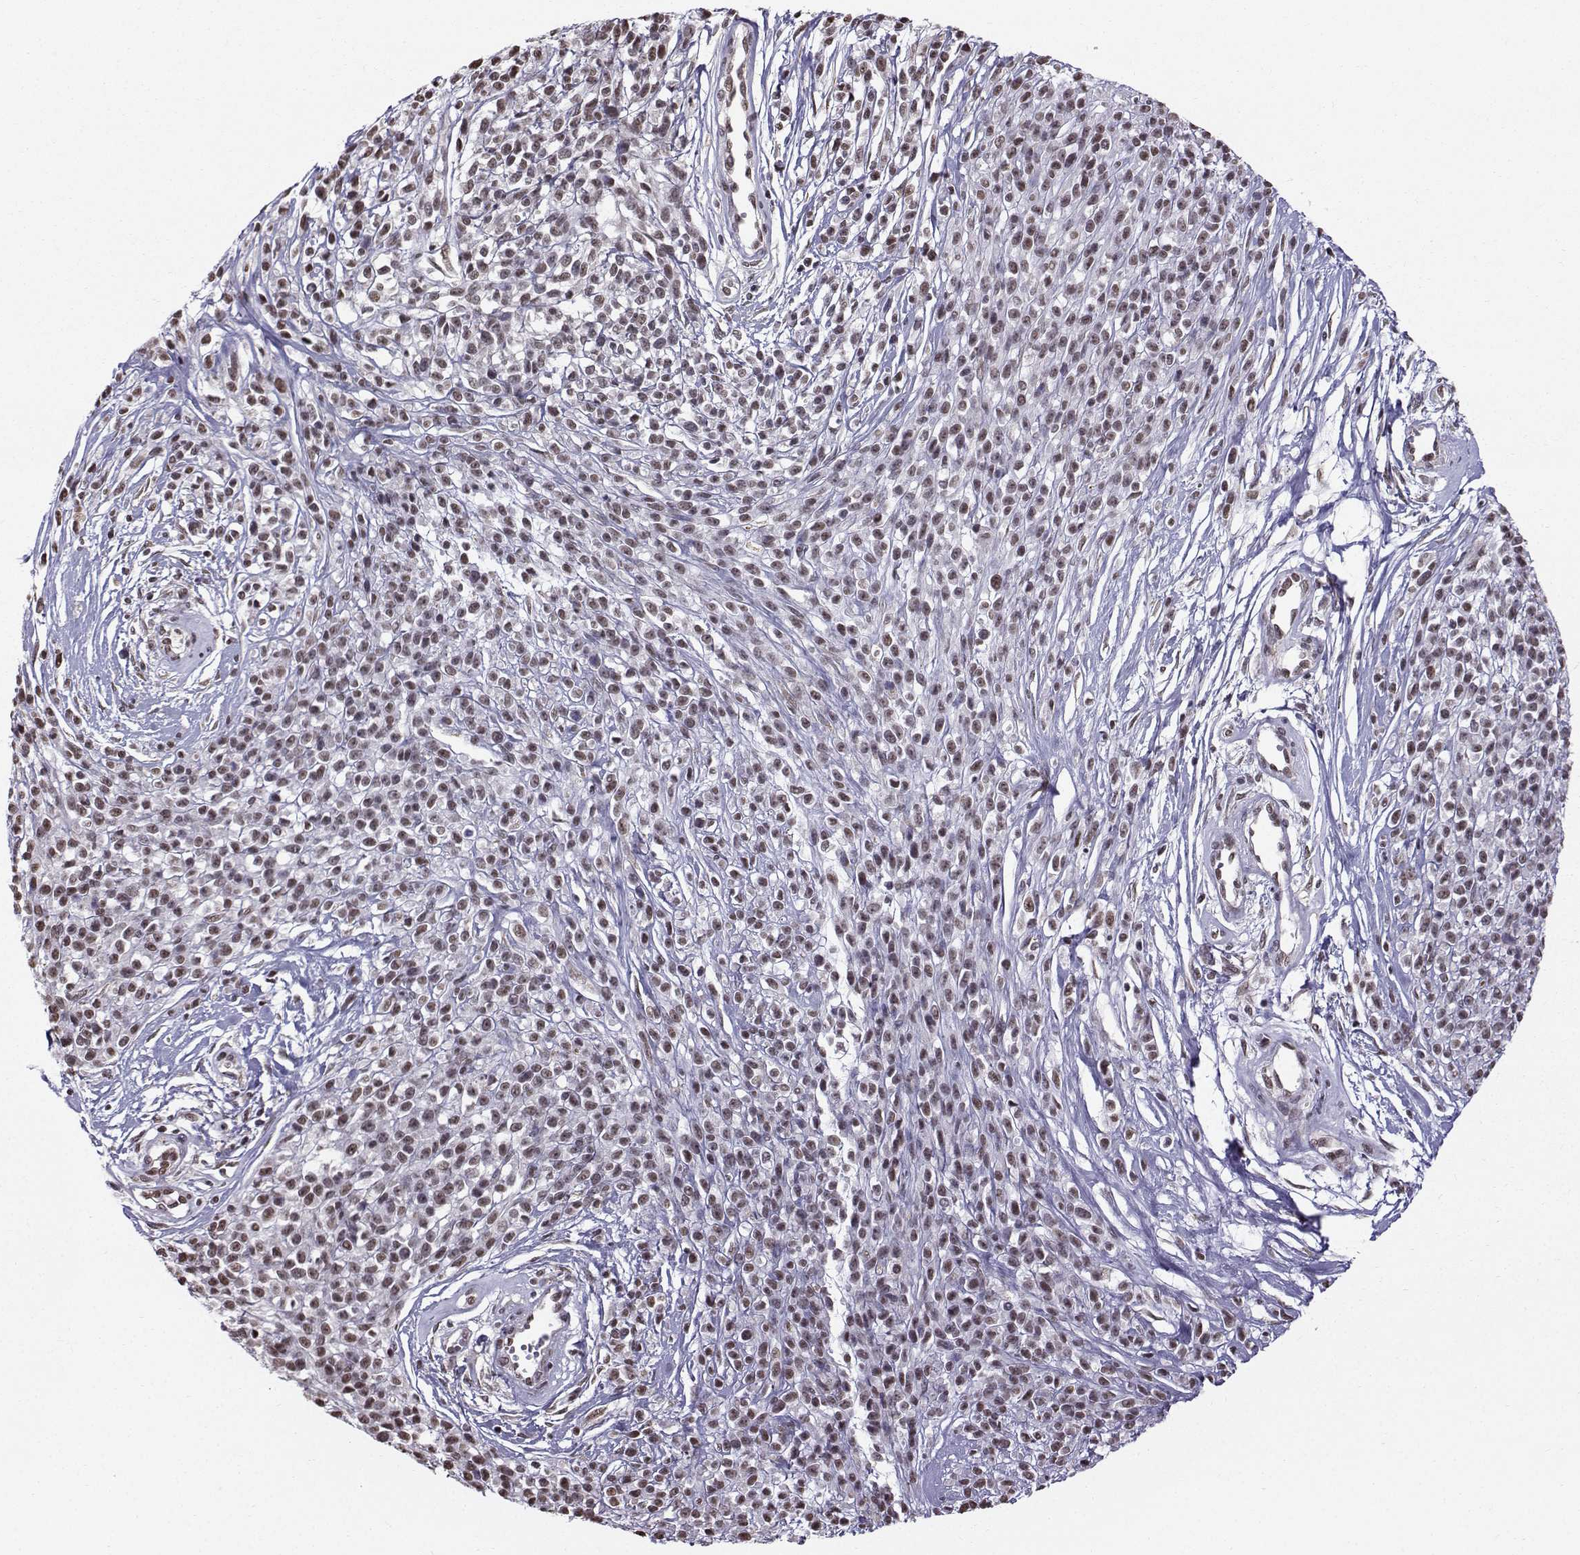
{"staining": {"intensity": "negative", "quantity": "none", "location": "none"}, "tissue": "melanoma", "cell_type": "Tumor cells", "image_type": "cancer", "snomed": [{"axis": "morphology", "description": "Malignant melanoma, NOS"}, {"axis": "topography", "description": "Skin"}, {"axis": "topography", "description": "Skin of trunk"}], "caption": "A high-resolution histopathology image shows immunohistochemistry (IHC) staining of melanoma, which reveals no significant positivity in tumor cells.", "gene": "EZH1", "patient": {"sex": "male", "age": 74}}